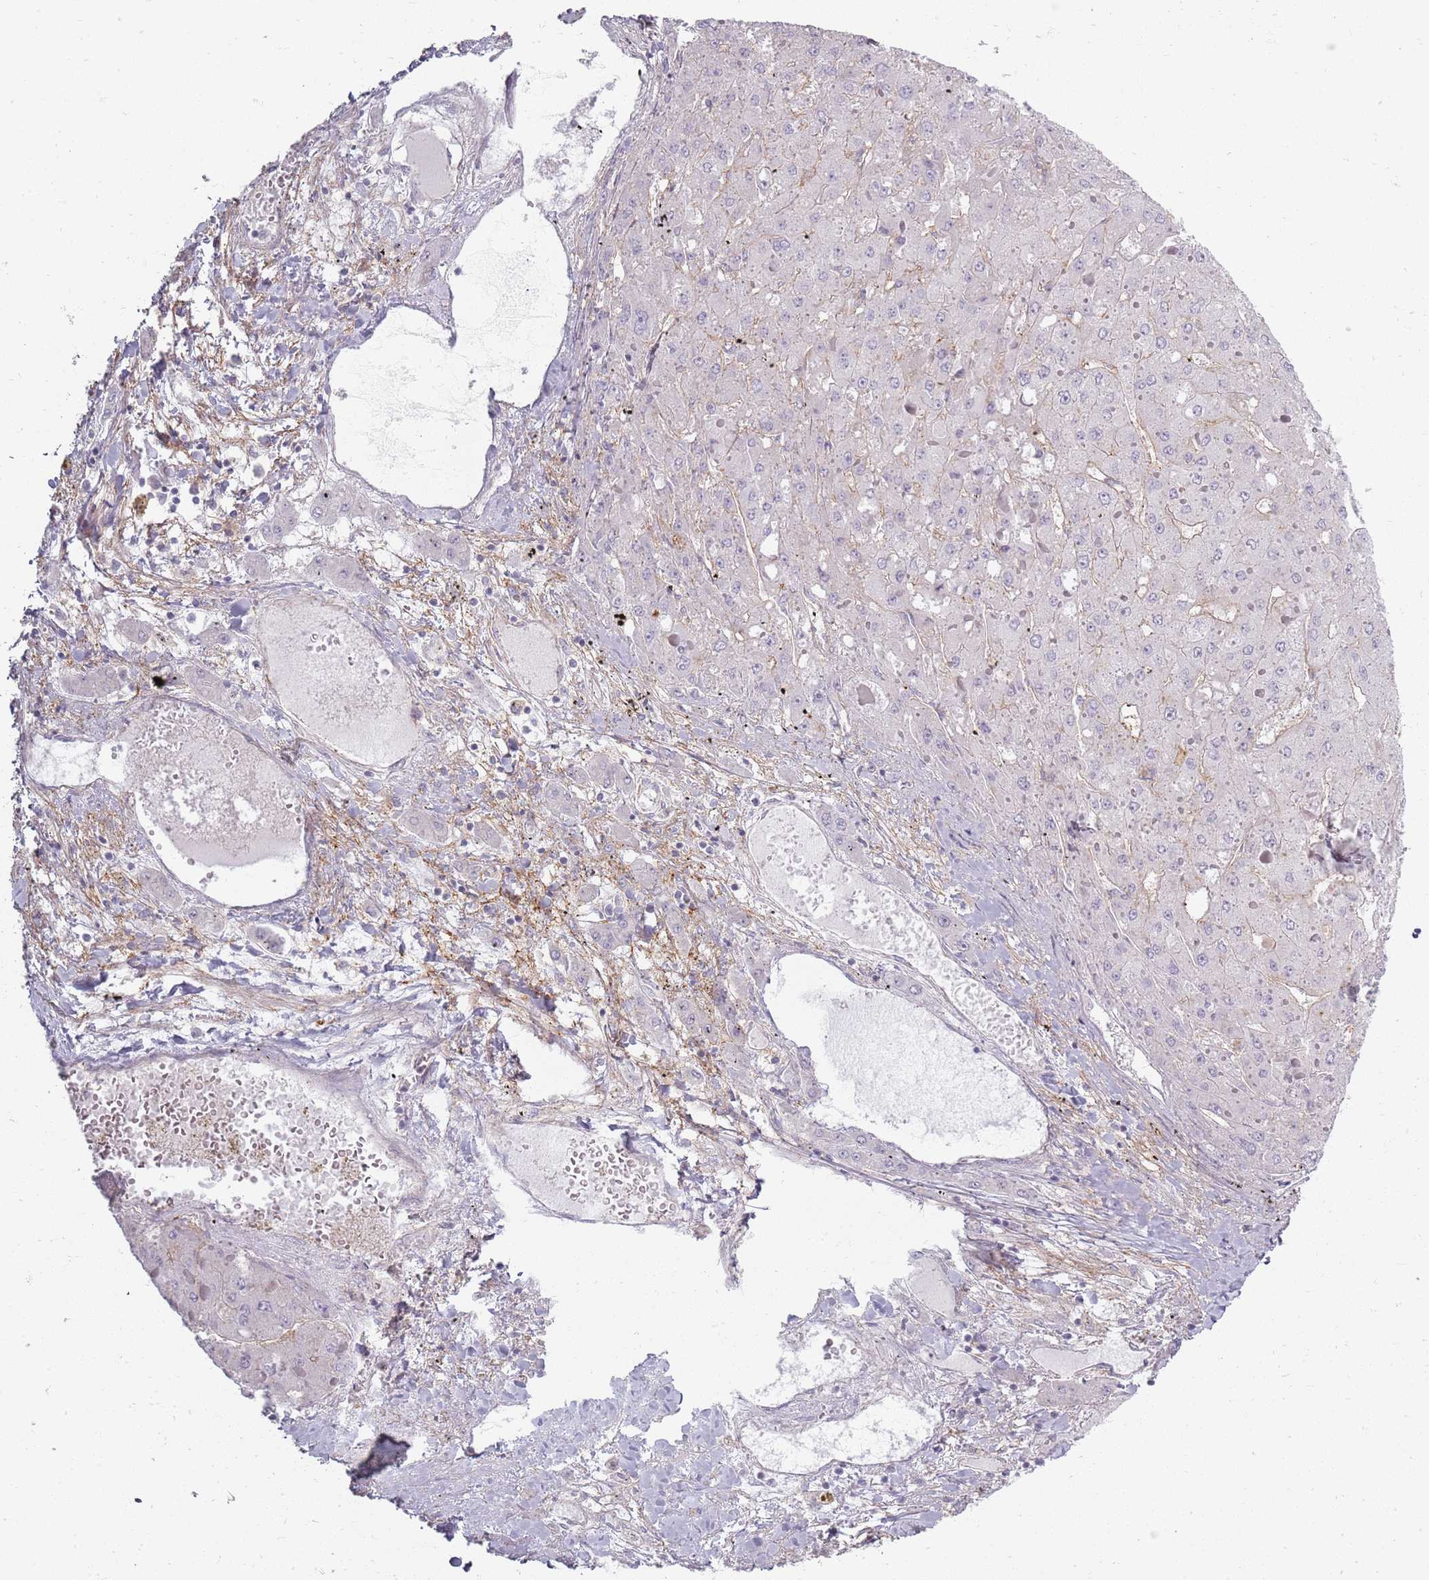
{"staining": {"intensity": "negative", "quantity": "none", "location": "none"}, "tissue": "liver cancer", "cell_type": "Tumor cells", "image_type": "cancer", "snomed": [{"axis": "morphology", "description": "Carcinoma, Hepatocellular, NOS"}, {"axis": "topography", "description": "Liver"}], "caption": "Immunohistochemistry image of neoplastic tissue: liver hepatocellular carcinoma stained with DAB shows no significant protein expression in tumor cells. (Immunohistochemistry, brightfield microscopy, high magnification).", "gene": "SYNGR3", "patient": {"sex": "female", "age": 73}}